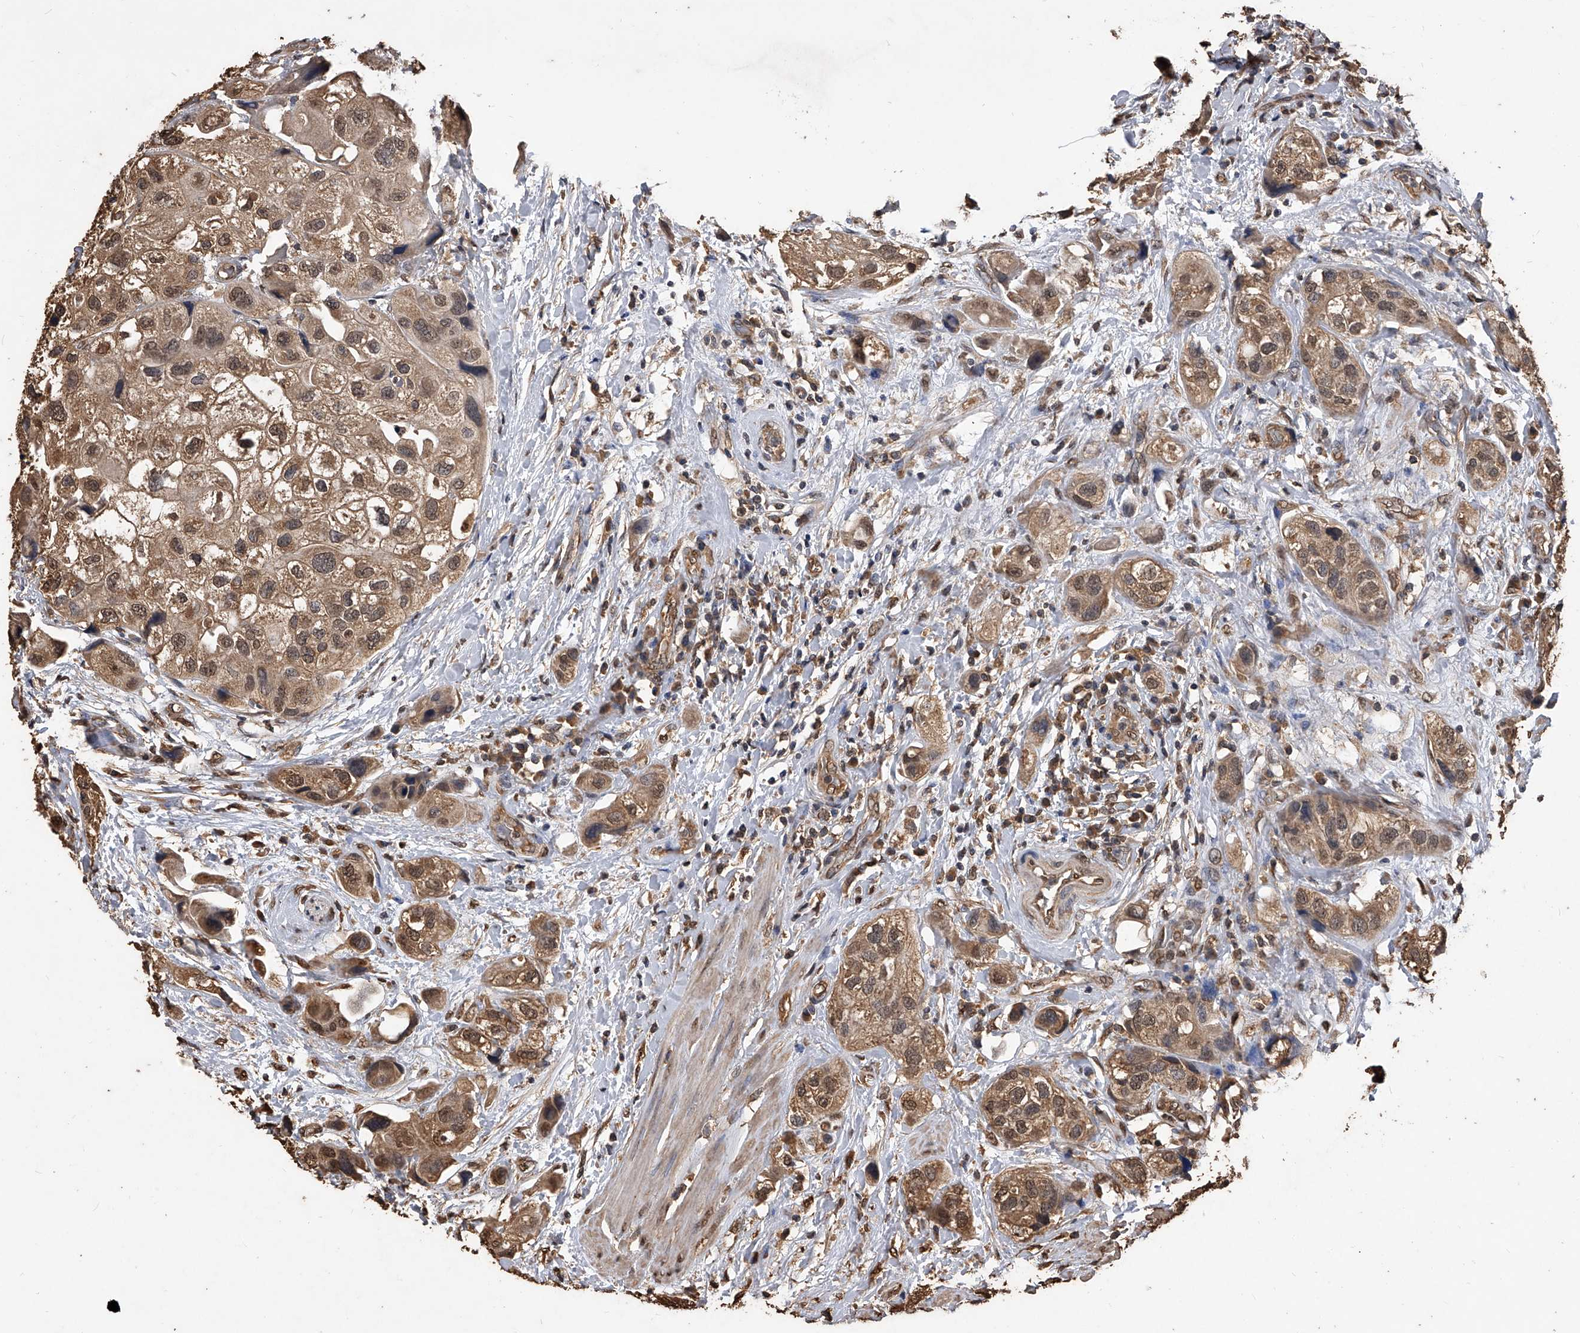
{"staining": {"intensity": "moderate", "quantity": ">75%", "location": "cytoplasmic/membranous,nuclear"}, "tissue": "urothelial cancer", "cell_type": "Tumor cells", "image_type": "cancer", "snomed": [{"axis": "morphology", "description": "Urothelial carcinoma, High grade"}, {"axis": "topography", "description": "Urinary bladder"}], "caption": "A brown stain highlights moderate cytoplasmic/membranous and nuclear staining of a protein in urothelial cancer tumor cells. The staining was performed using DAB, with brown indicating positive protein expression. Nuclei are stained blue with hematoxylin.", "gene": "FBXL4", "patient": {"sex": "female", "age": 64}}